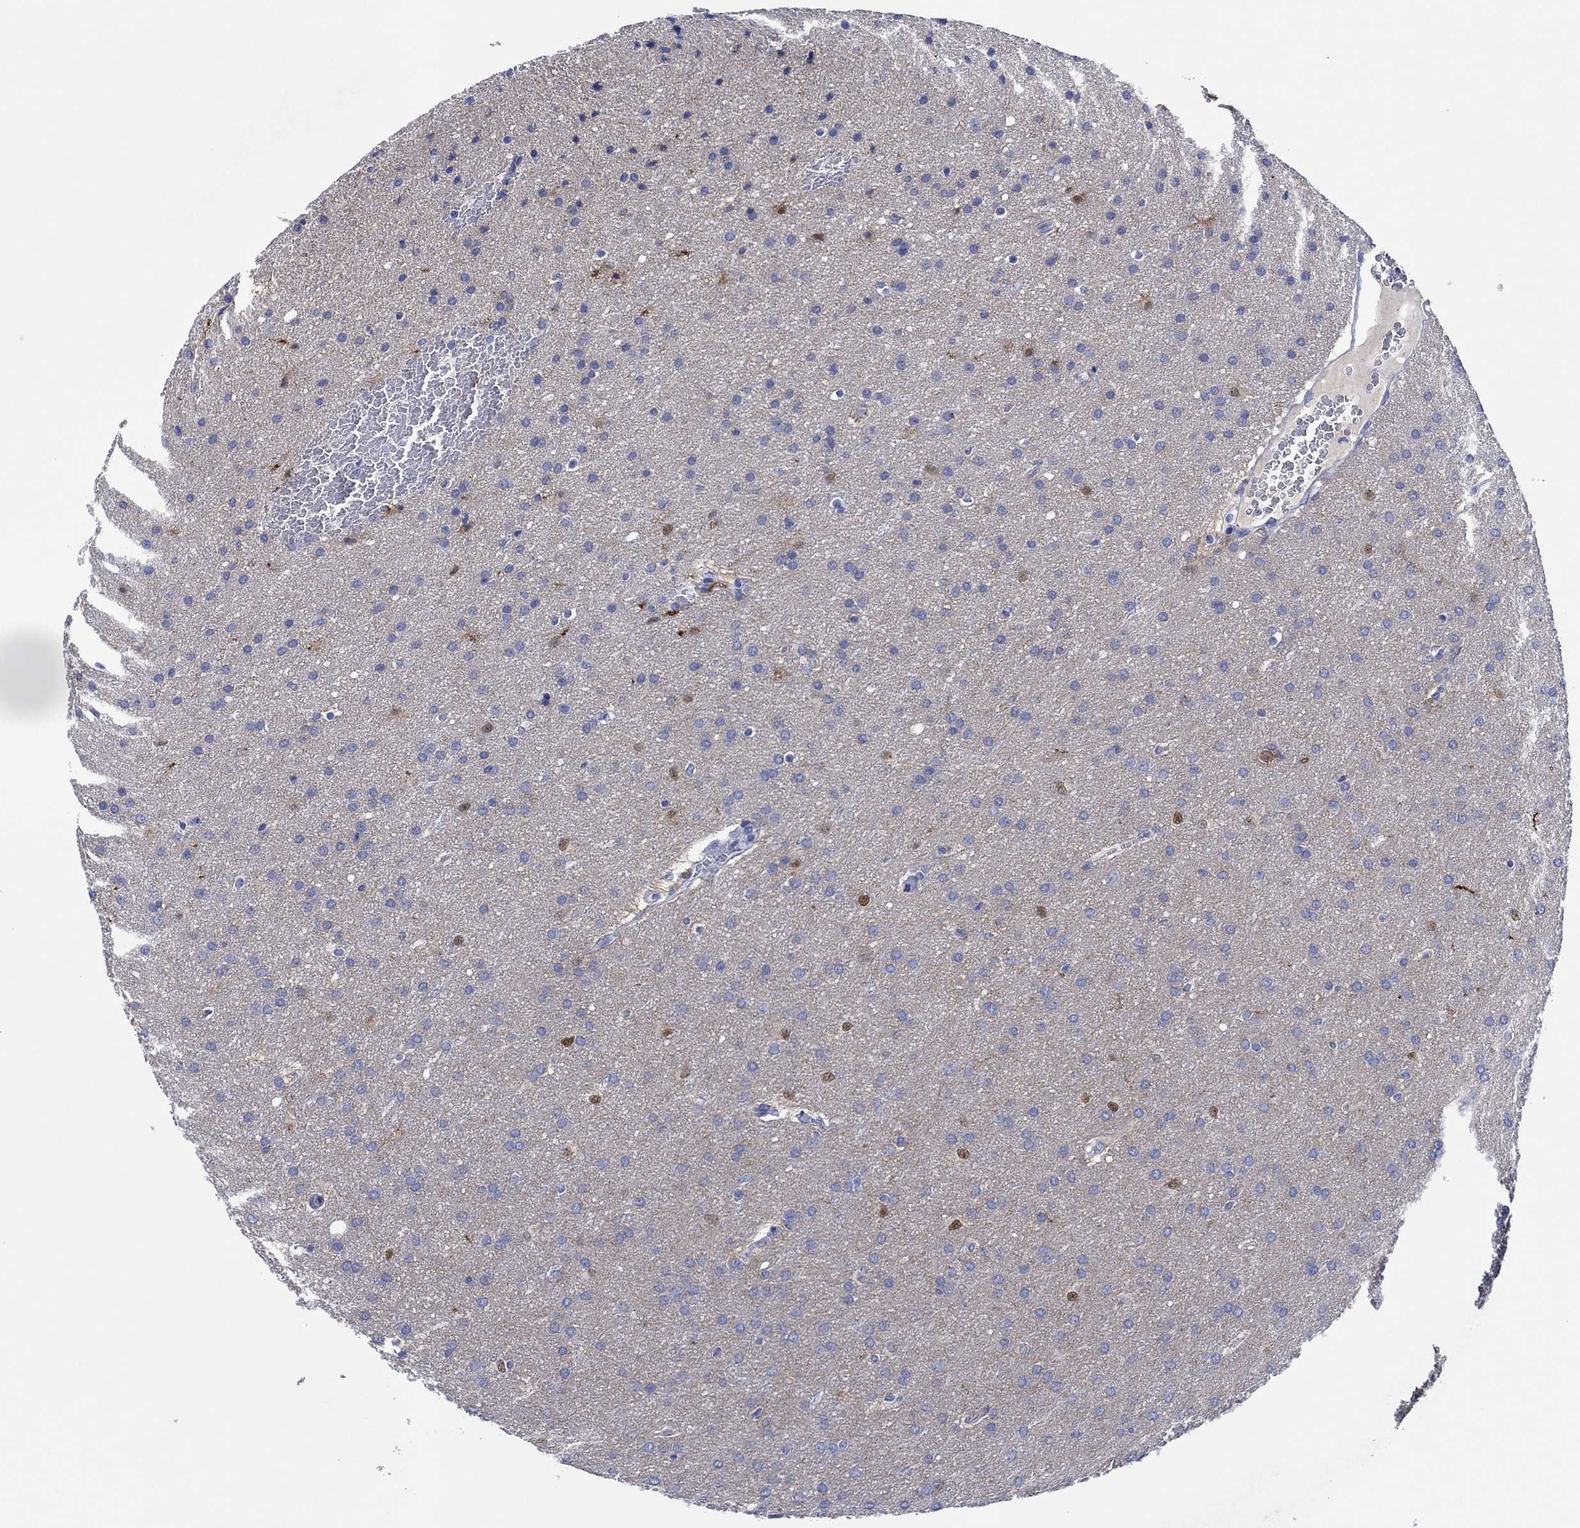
{"staining": {"intensity": "negative", "quantity": "none", "location": "none"}, "tissue": "glioma", "cell_type": "Tumor cells", "image_type": "cancer", "snomed": [{"axis": "morphology", "description": "Glioma, malignant, Low grade"}, {"axis": "topography", "description": "Brain"}], "caption": "A histopathology image of human low-grade glioma (malignant) is negative for staining in tumor cells.", "gene": "CPNE6", "patient": {"sex": "female", "age": 32}}